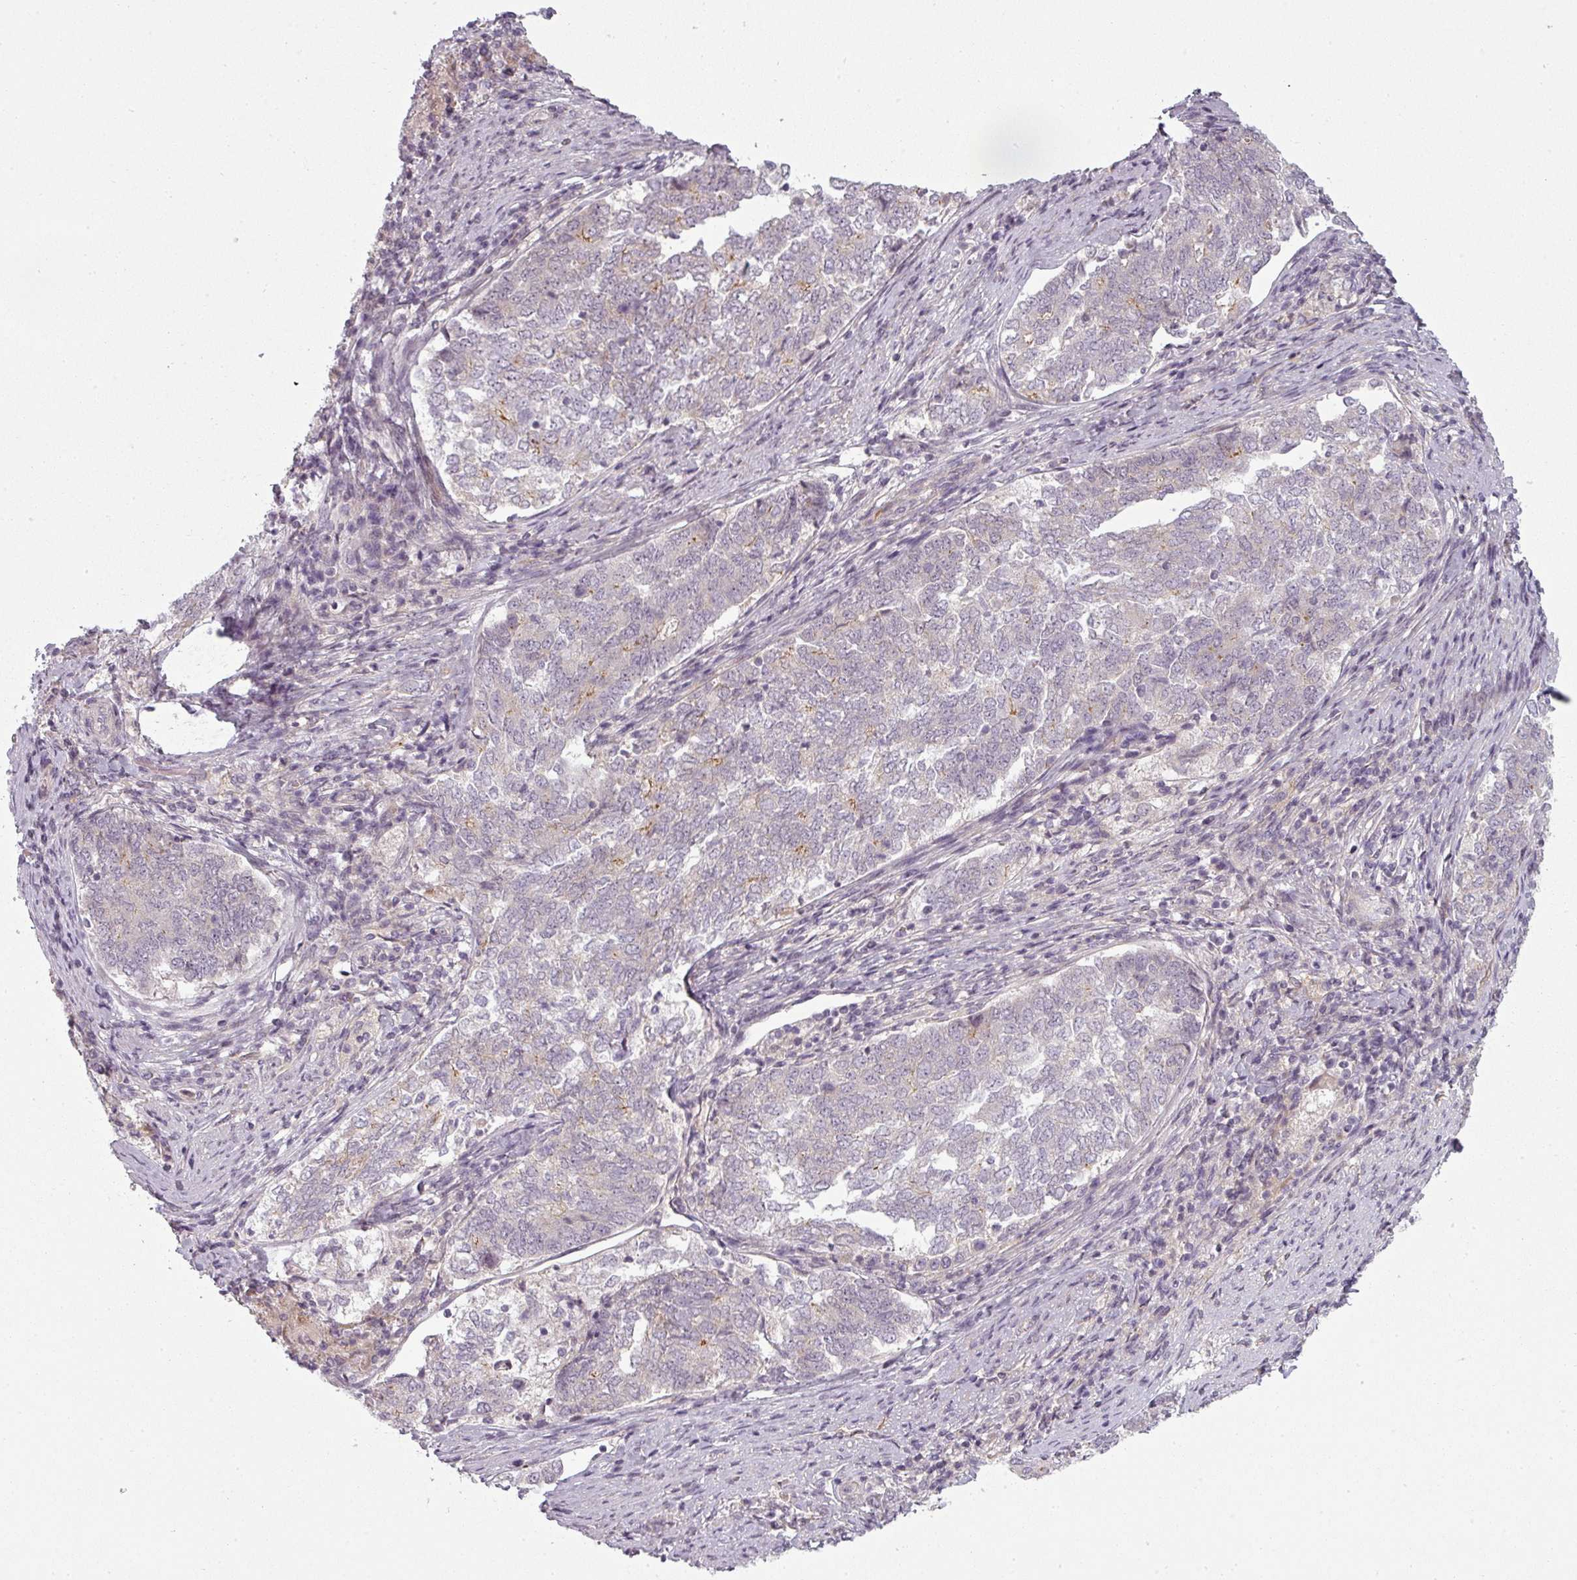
{"staining": {"intensity": "moderate", "quantity": "<25%", "location": "cytoplasmic/membranous"}, "tissue": "endometrial cancer", "cell_type": "Tumor cells", "image_type": "cancer", "snomed": [{"axis": "morphology", "description": "Adenocarcinoma, NOS"}, {"axis": "topography", "description": "Endometrium"}], "caption": "IHC of human endometrial cancer (adenocarcinoma) demonstrates low levels of moderate cytoplasmic/membranous expression in about <25% of tumor cells.", "gene": "SLC16A9", "patient": {"sex": "female", "age": 80}}